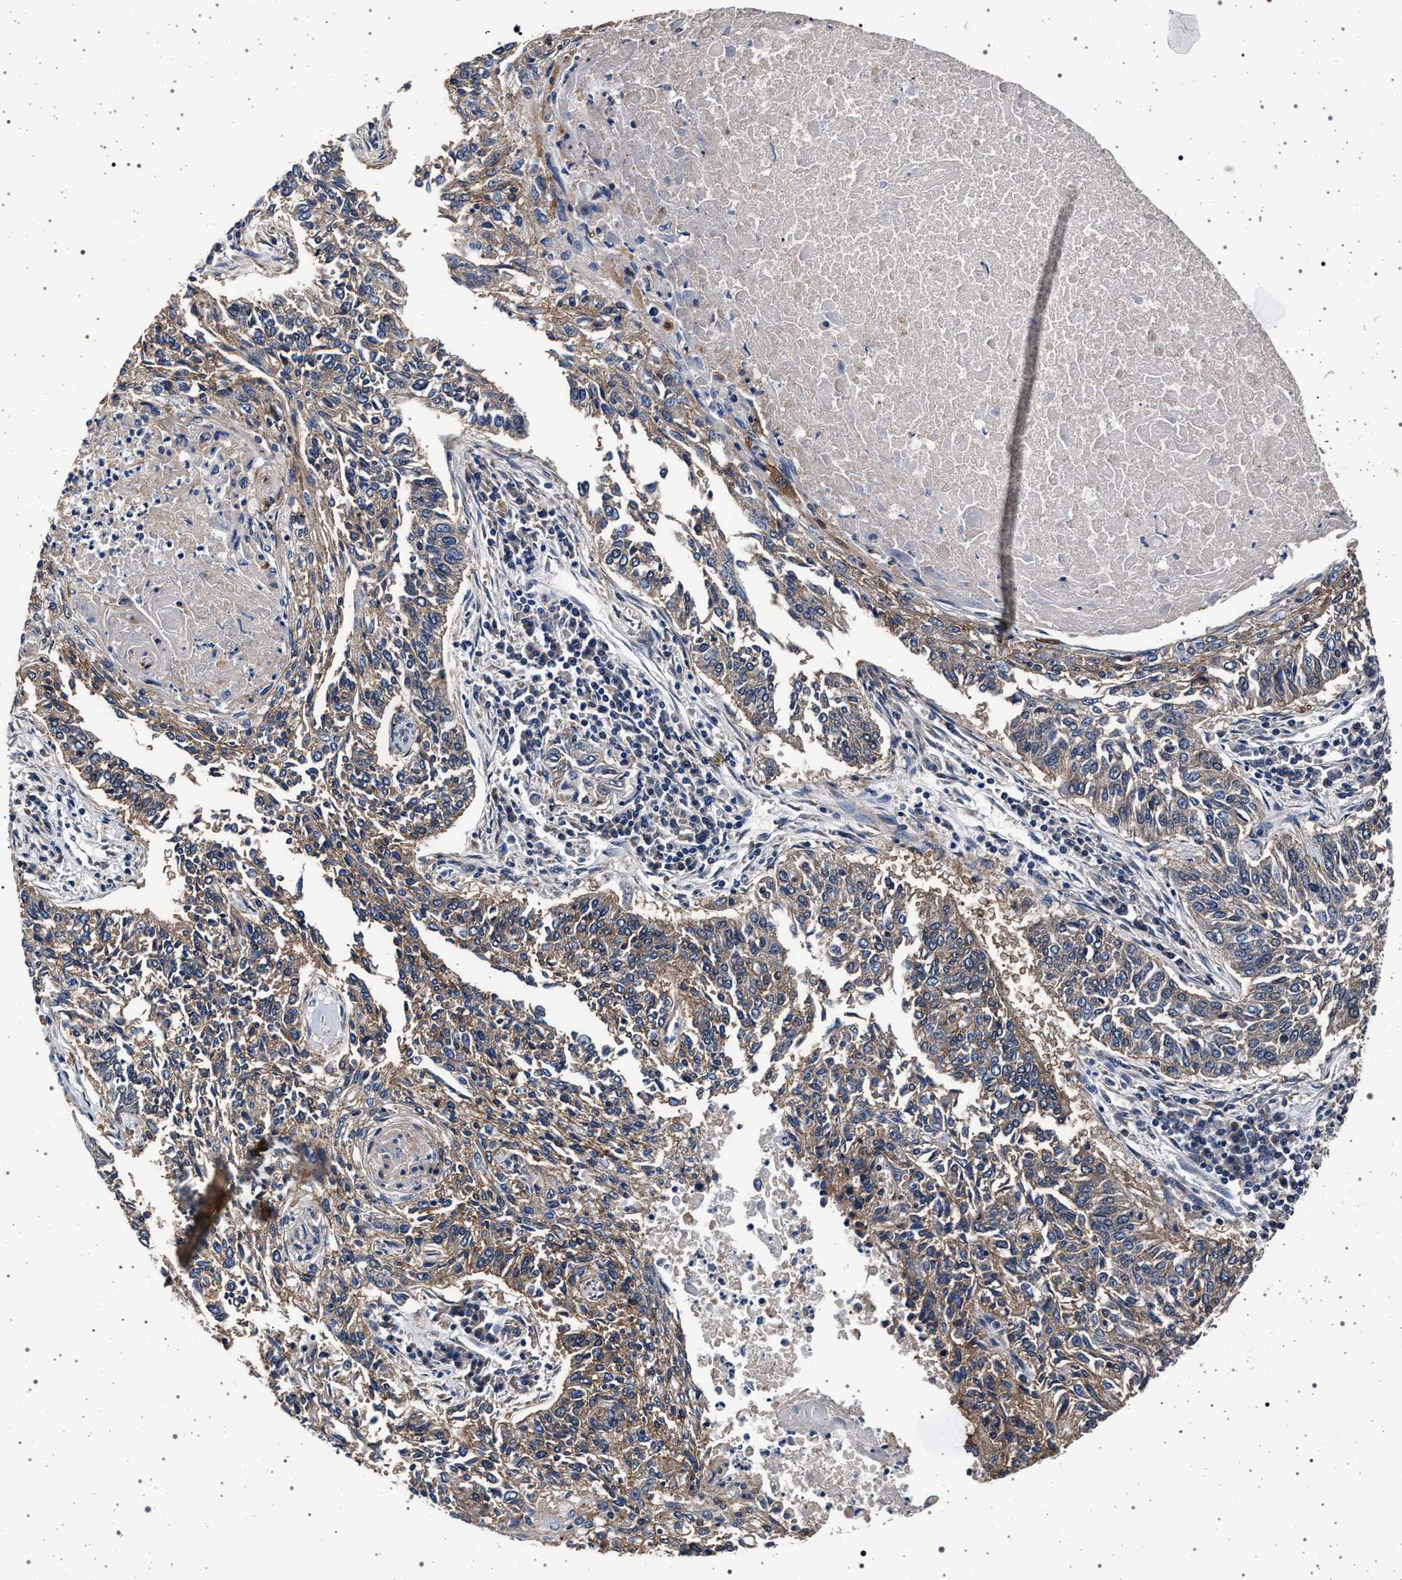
{"staining": {"intensity": "weak", "quantity": ">75%", "location": "cytoplasmic/membranous"}, "tissue": "lung cancer", "cell_type": "Tumor cells", "image_type": "cancer", "snomed": [{"axis": "morphology", "description": "Normal tissue, NOS"}, {"axis": "morphology", "description": "Squamous cell carcinoma, NOS"}, {"axis": "topography", "description": "Cartilage tissue"}, {"axis": "topography", "description": "Bronchus"}, {"axis": "topography", "description": "Lung"}], "caption": "Lung cancer (squamous cell carcinoma) stained with a brown dye displays weak cytoplasmic/membranous positive expression in approximately >75% of tumor cells.", "gene": "MAP3K2", "patient": {"sex": "female", "age": 49}}